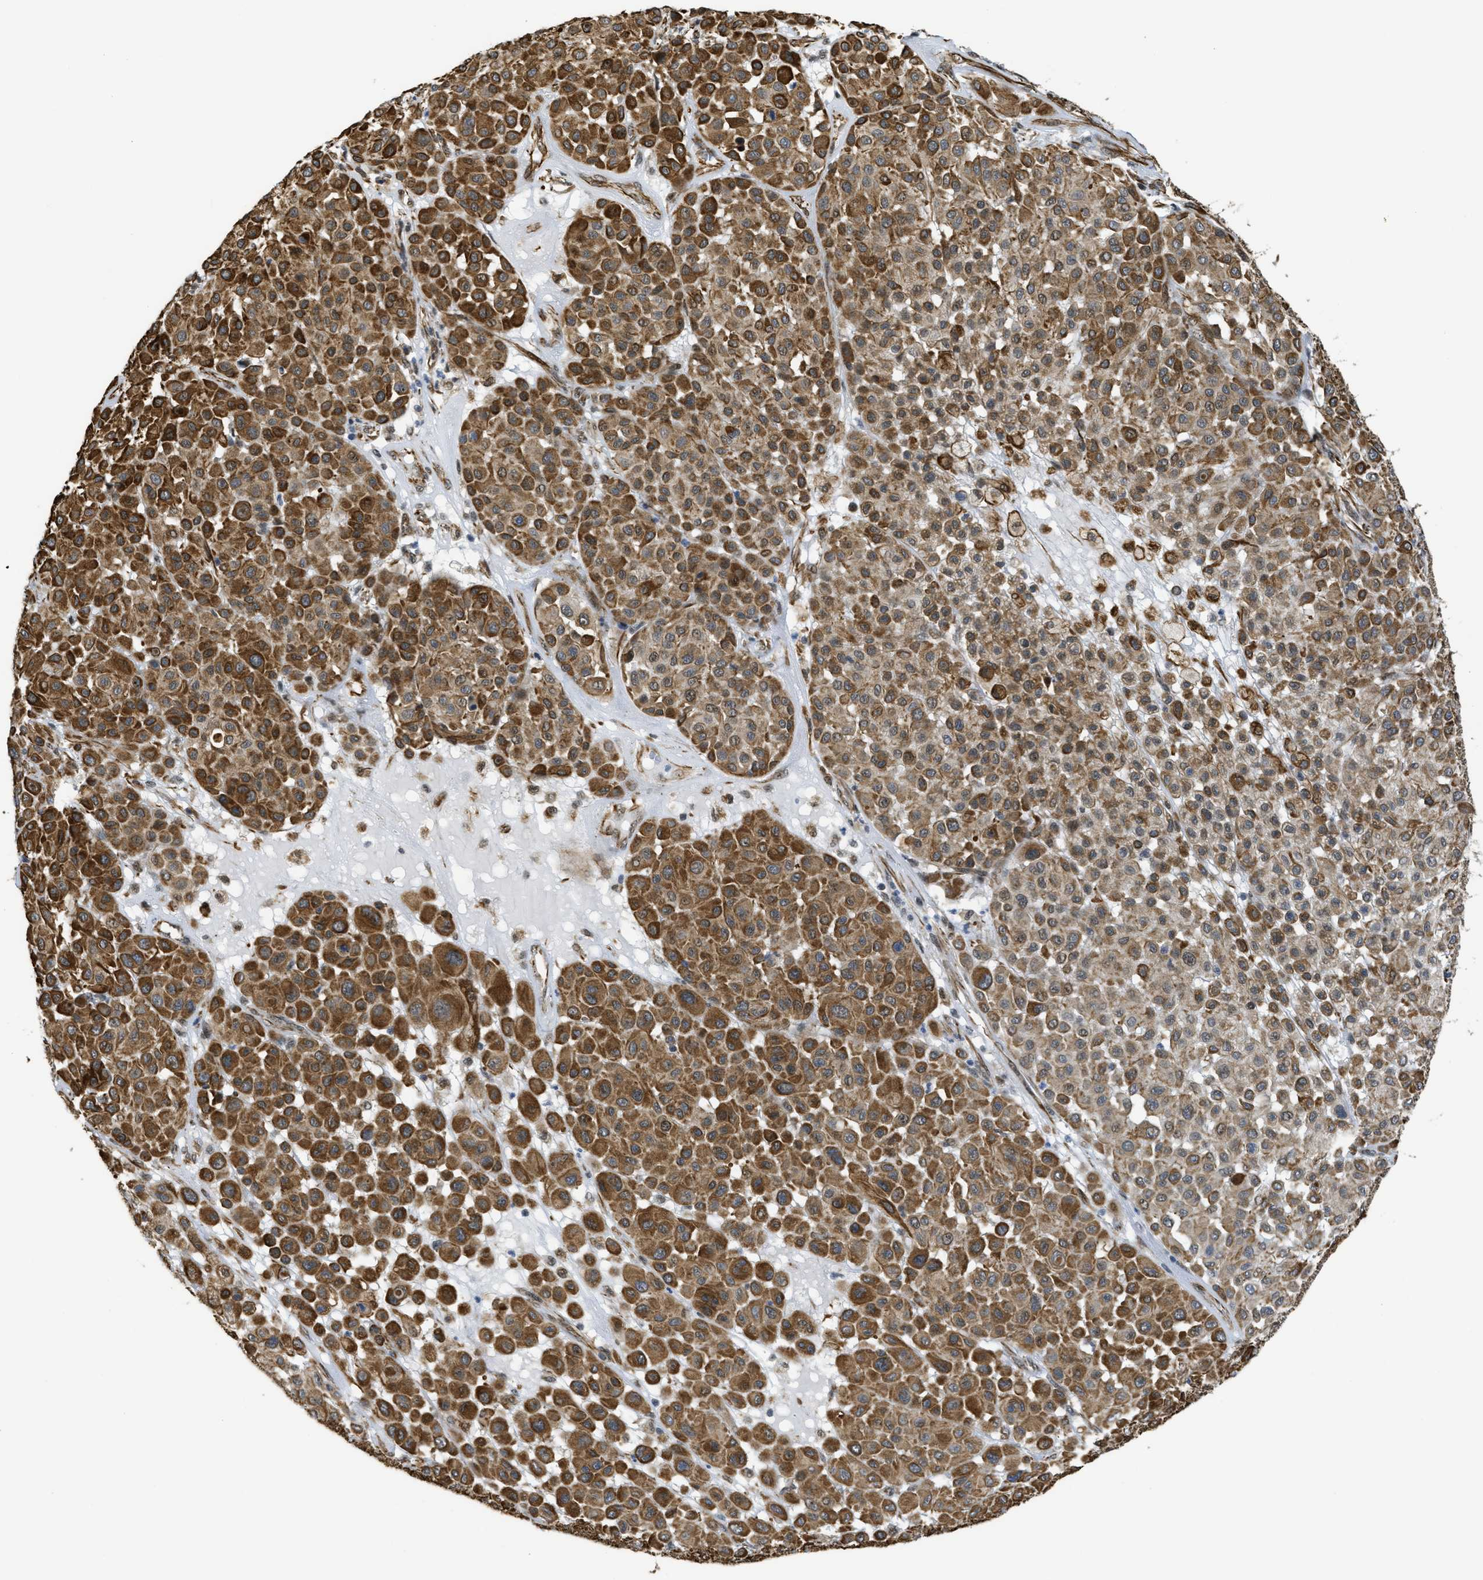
{"staining": {"intensity": "moderate", "quantity": ">75%", "location": "cytoplasmic/membranous"}, "tissue": "melanoma", "cell_type": "Tumor cells", "image_type": "cancer", "snomed": [{"axis": "morphology", "description": "Malignant melanoma, Metastatic site"}, {"axis": "topography", "description": "Soft tissue"}], "caption": "IHC of human malignant melanoma (metastatic site) demonstrates medium levels of moderate cytoplasmic/membranous staining in approximately >75% of tumor cells. The protein is shown in brown color, while the nuclei are stained blue.", "gene": "LRRC8B", "patient": {"sex": "male", "age": 41}}